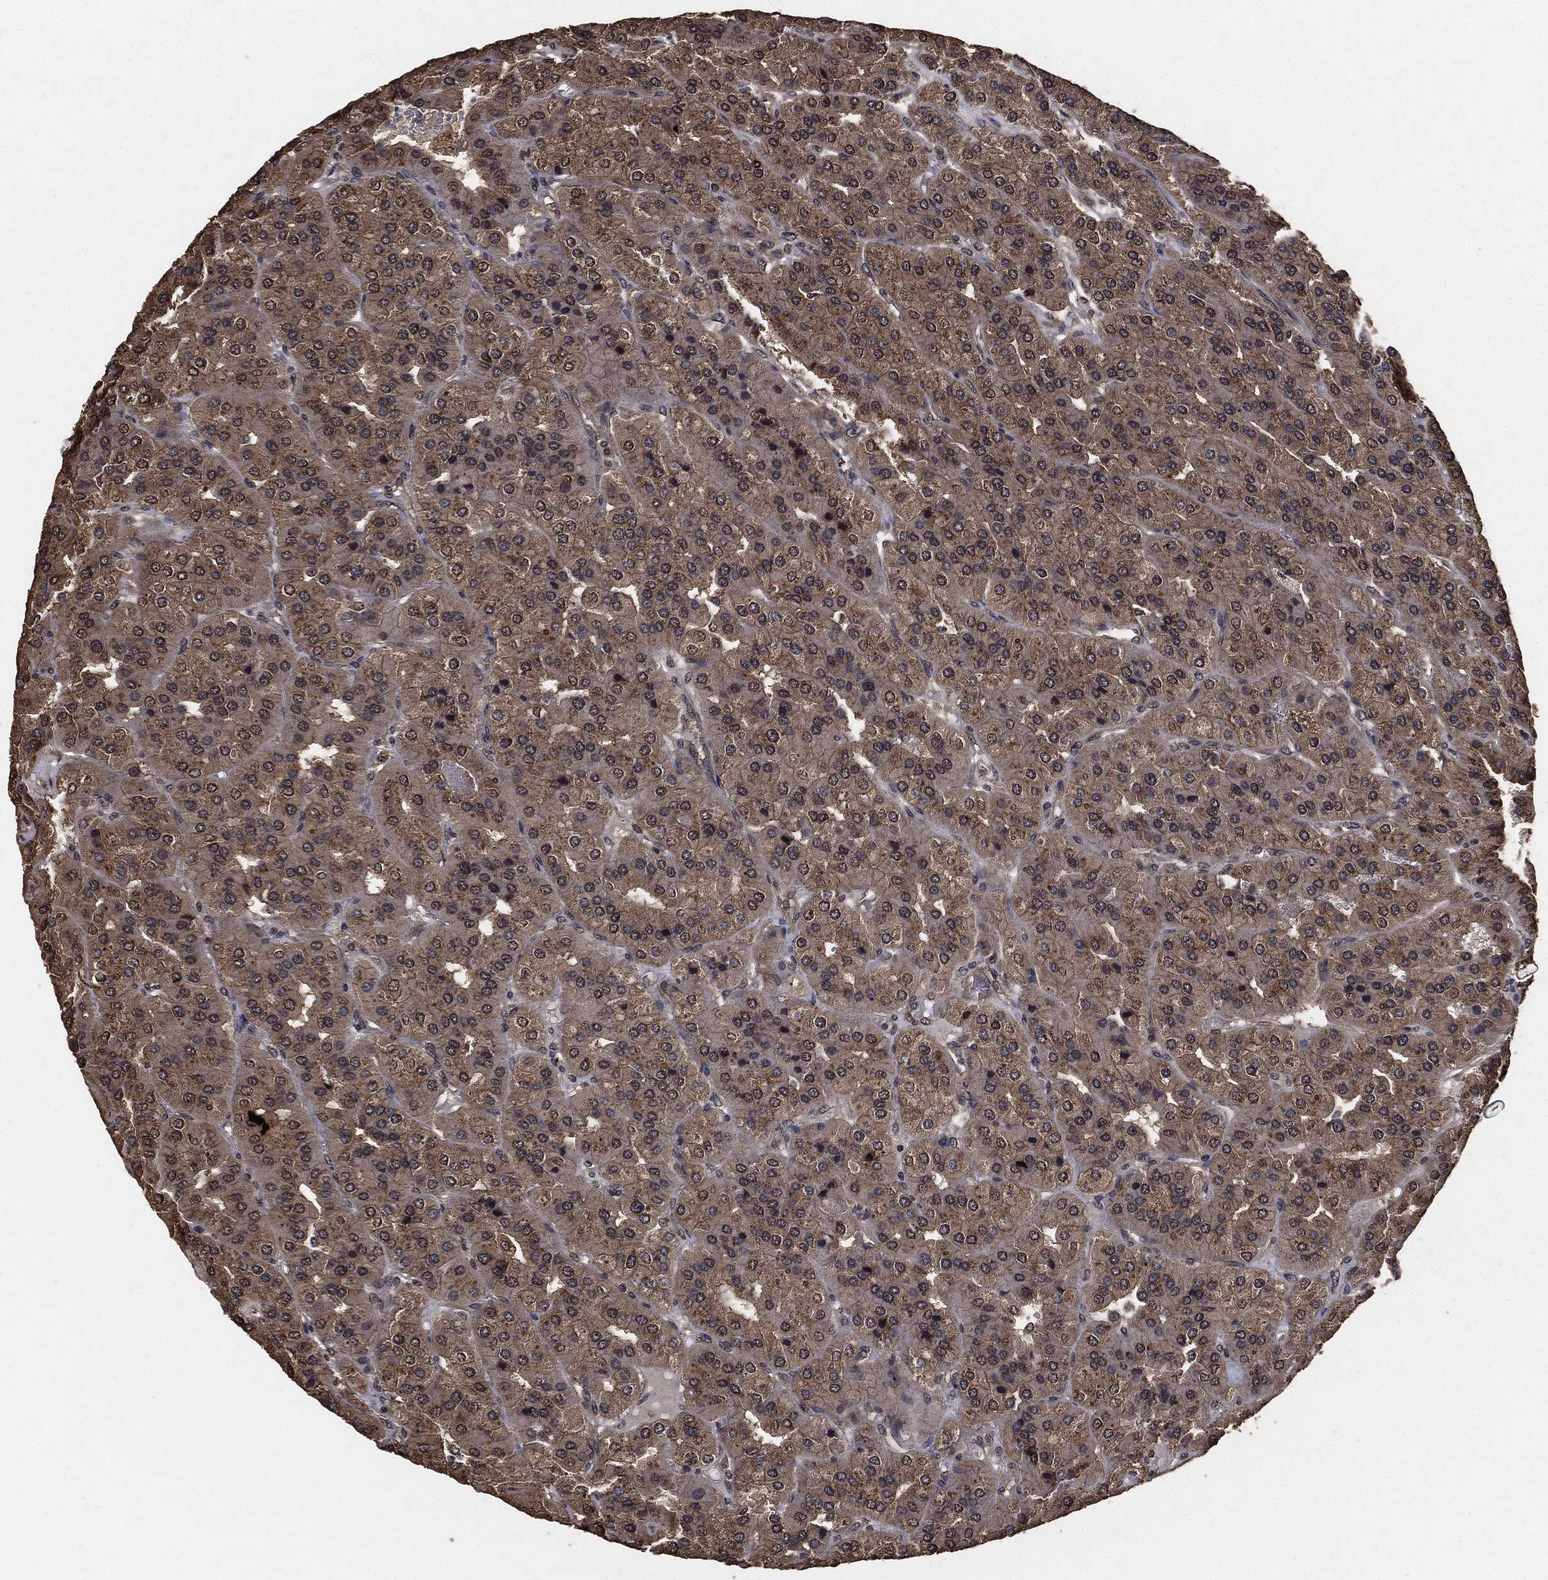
{"staining": {"intensity": "weak", "quantity": "25%-75%", "location": "cytoplasmic/membranous"}, "tissue": "parathyroid gland", "cell_type": "Glandular cells", "image_type": "normal", "snomed": [{"axis": "morphology", "description": "Normal tissue, NOS"}, {"axis": "morphology", "description": "Adenoma, NOS"}, {"axis": "topography", "description": "Parathyroid gland"}], "caption": "Protein expression analysis of normal parathyroid gland exhibits weak cytoplasmic/membranous expression in about 25%-75% of glandular cells. Using DAB (3,3'-diaminobenzidine) (brown) and hematoxylin (blue) stains, captured at high magnification using brightfield microscopy.", "gene": "AKT1S1", "patient": {"sex": "female", "age": 86}}